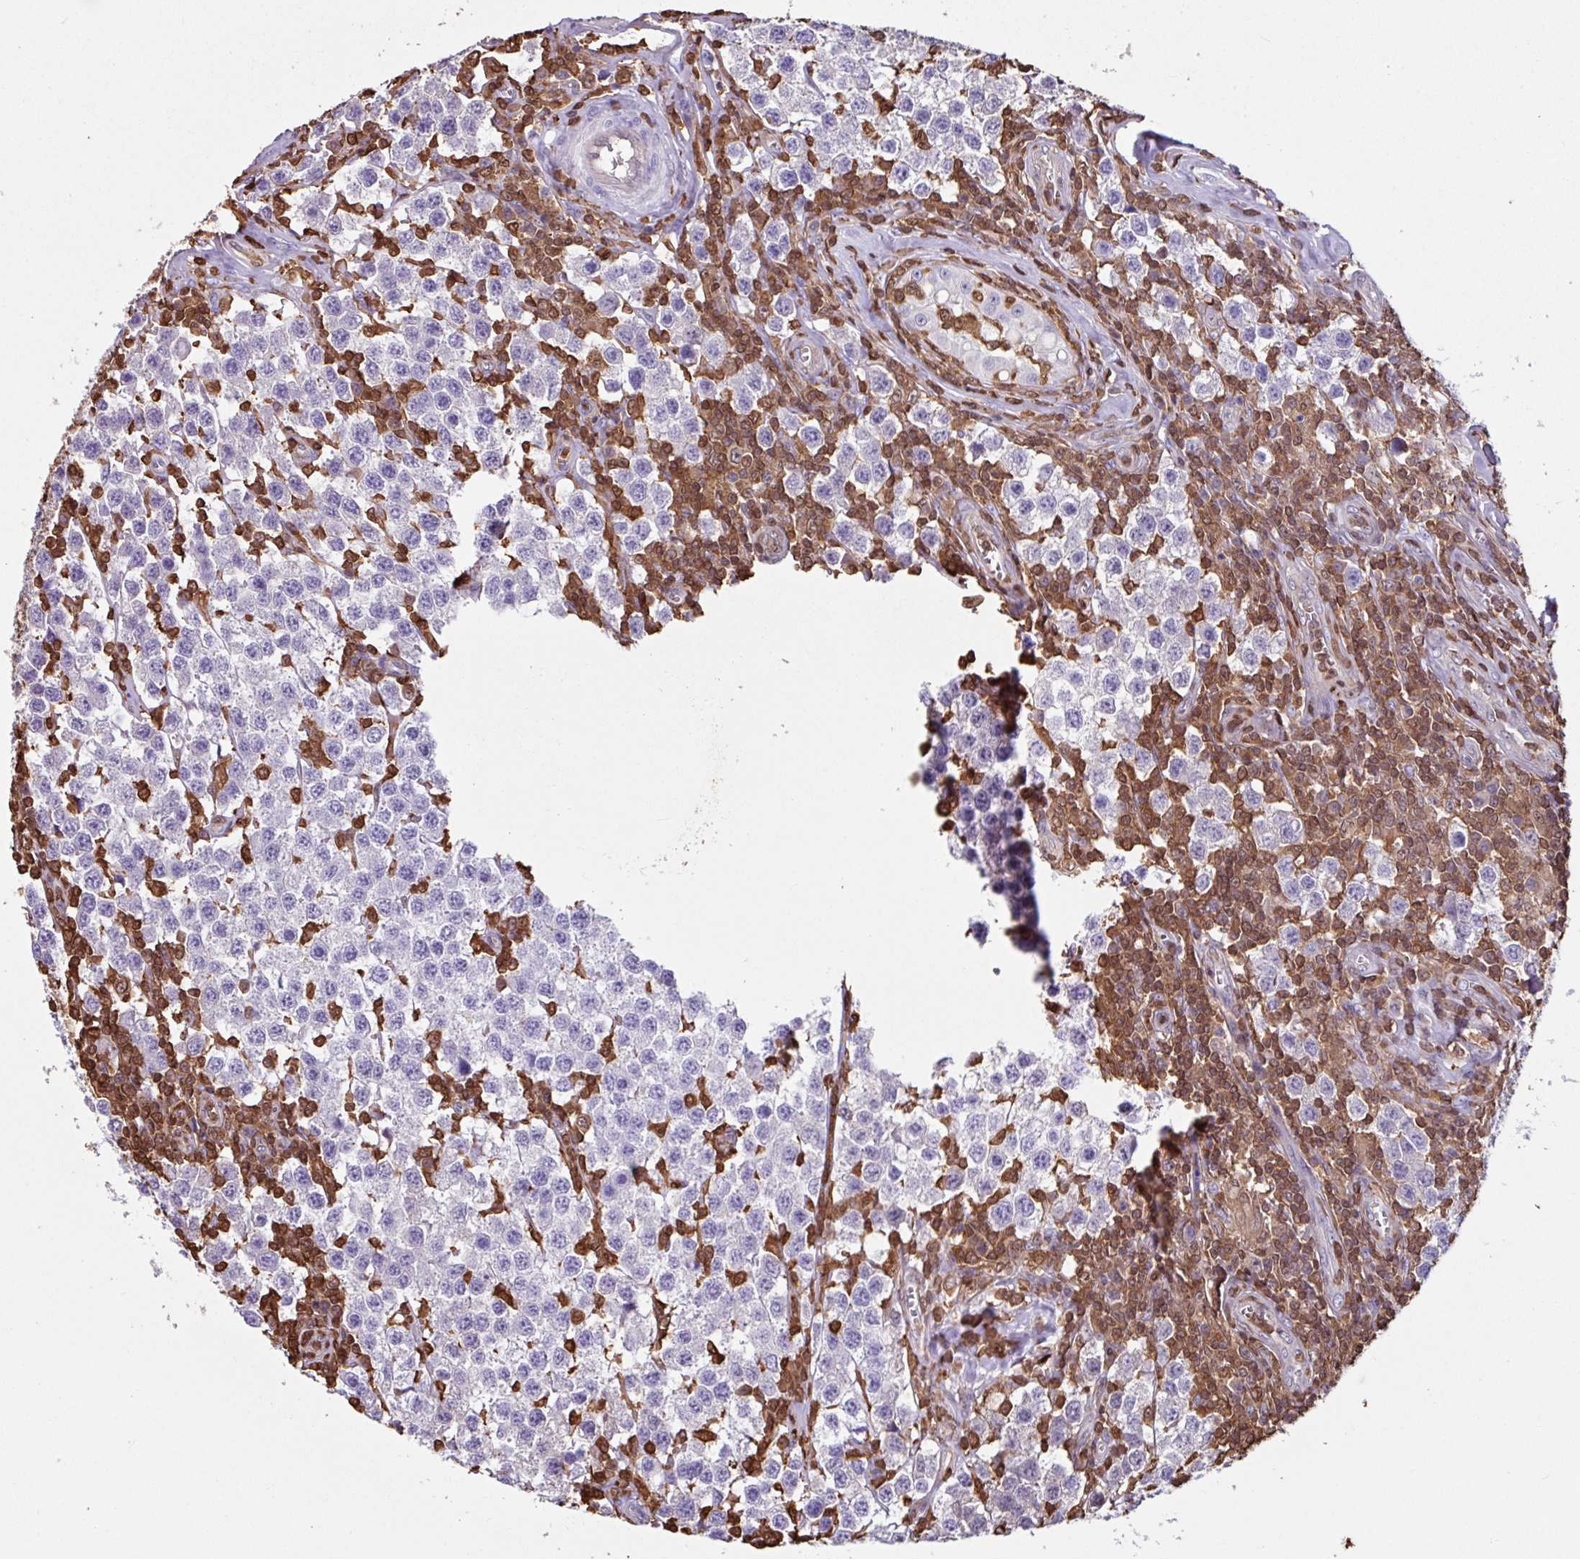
{"staining": {"intensity": "negative", "quantity": "none", "location": "none"}, "tissue": "testis cancer", "cell_type": "Tumor cells", "image_type": "cancer", "snomed": [{"axis": "morphology", "description": "Seminoma, NOS"}, {"axis": "topography", "description": "Testis"}], "caption": "The histopathology image displays no significant positivity in tumor cells of testis seminoma.", "gene": "ARHGDIB", "patient": {"sex": "male", "age": 34}}